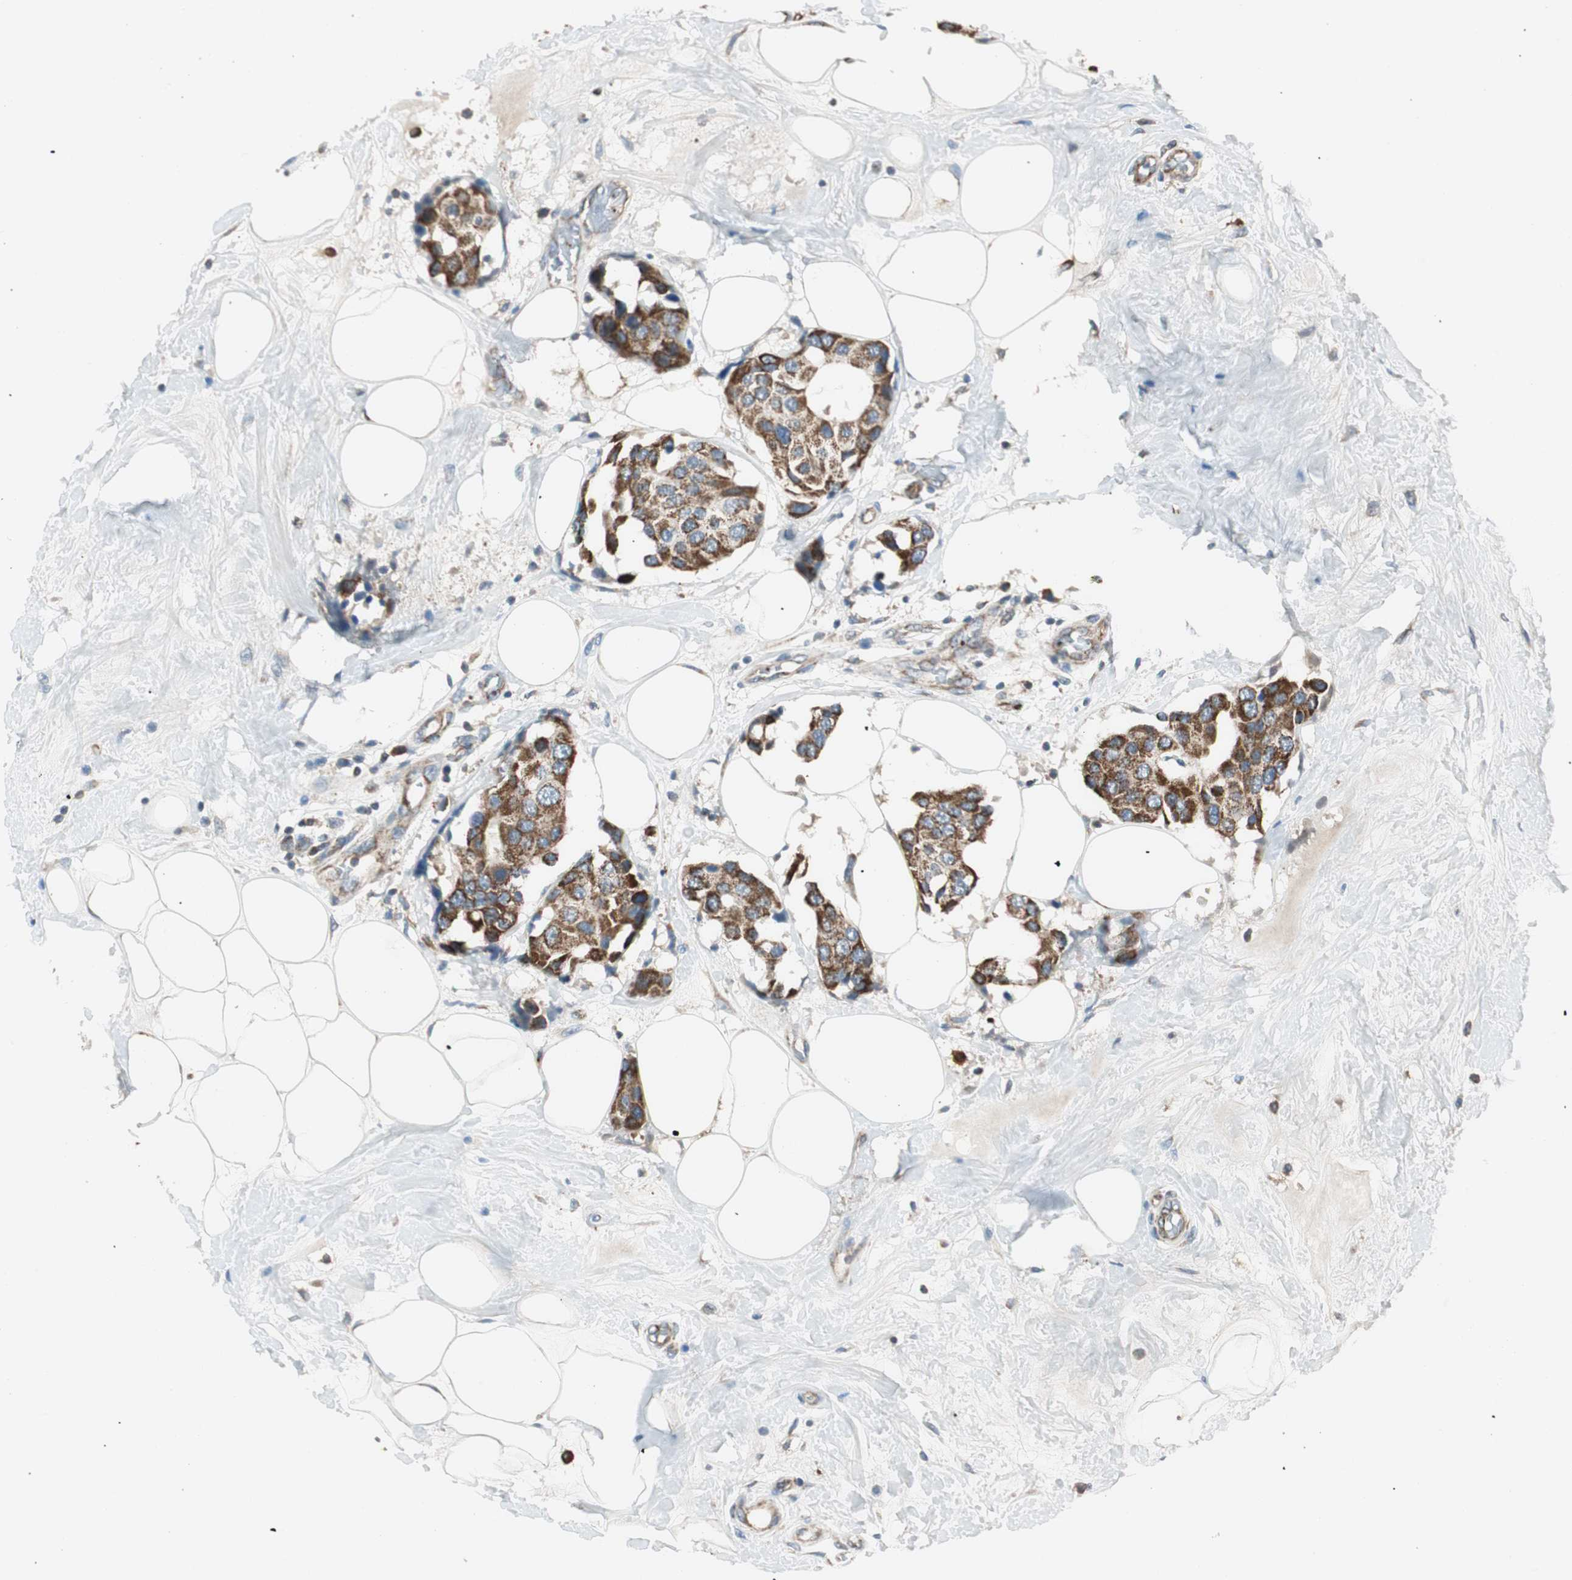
{"staining": {"intensity": "strong", "quantity": ">75%", "location": "cytoplasmic/membranous"}, "tissue": "breast cancer", "cell_type": "Tumor cells", "image_type": "cancer", "snomed": [{"axis": "morphology", "description": "Normal tissue, NOS"}, {"axis": "morphology", "description": "Duct carcinoma"}, {"axis": "topography", "description": "Breast"}], "caption": "Breast cancer (invasive ductal carcinoma) stained with a protein marker exhibits strong staining in tumor cells.", "gene": "AKAP1", "patient": {"sex": "female", "age": 39}}